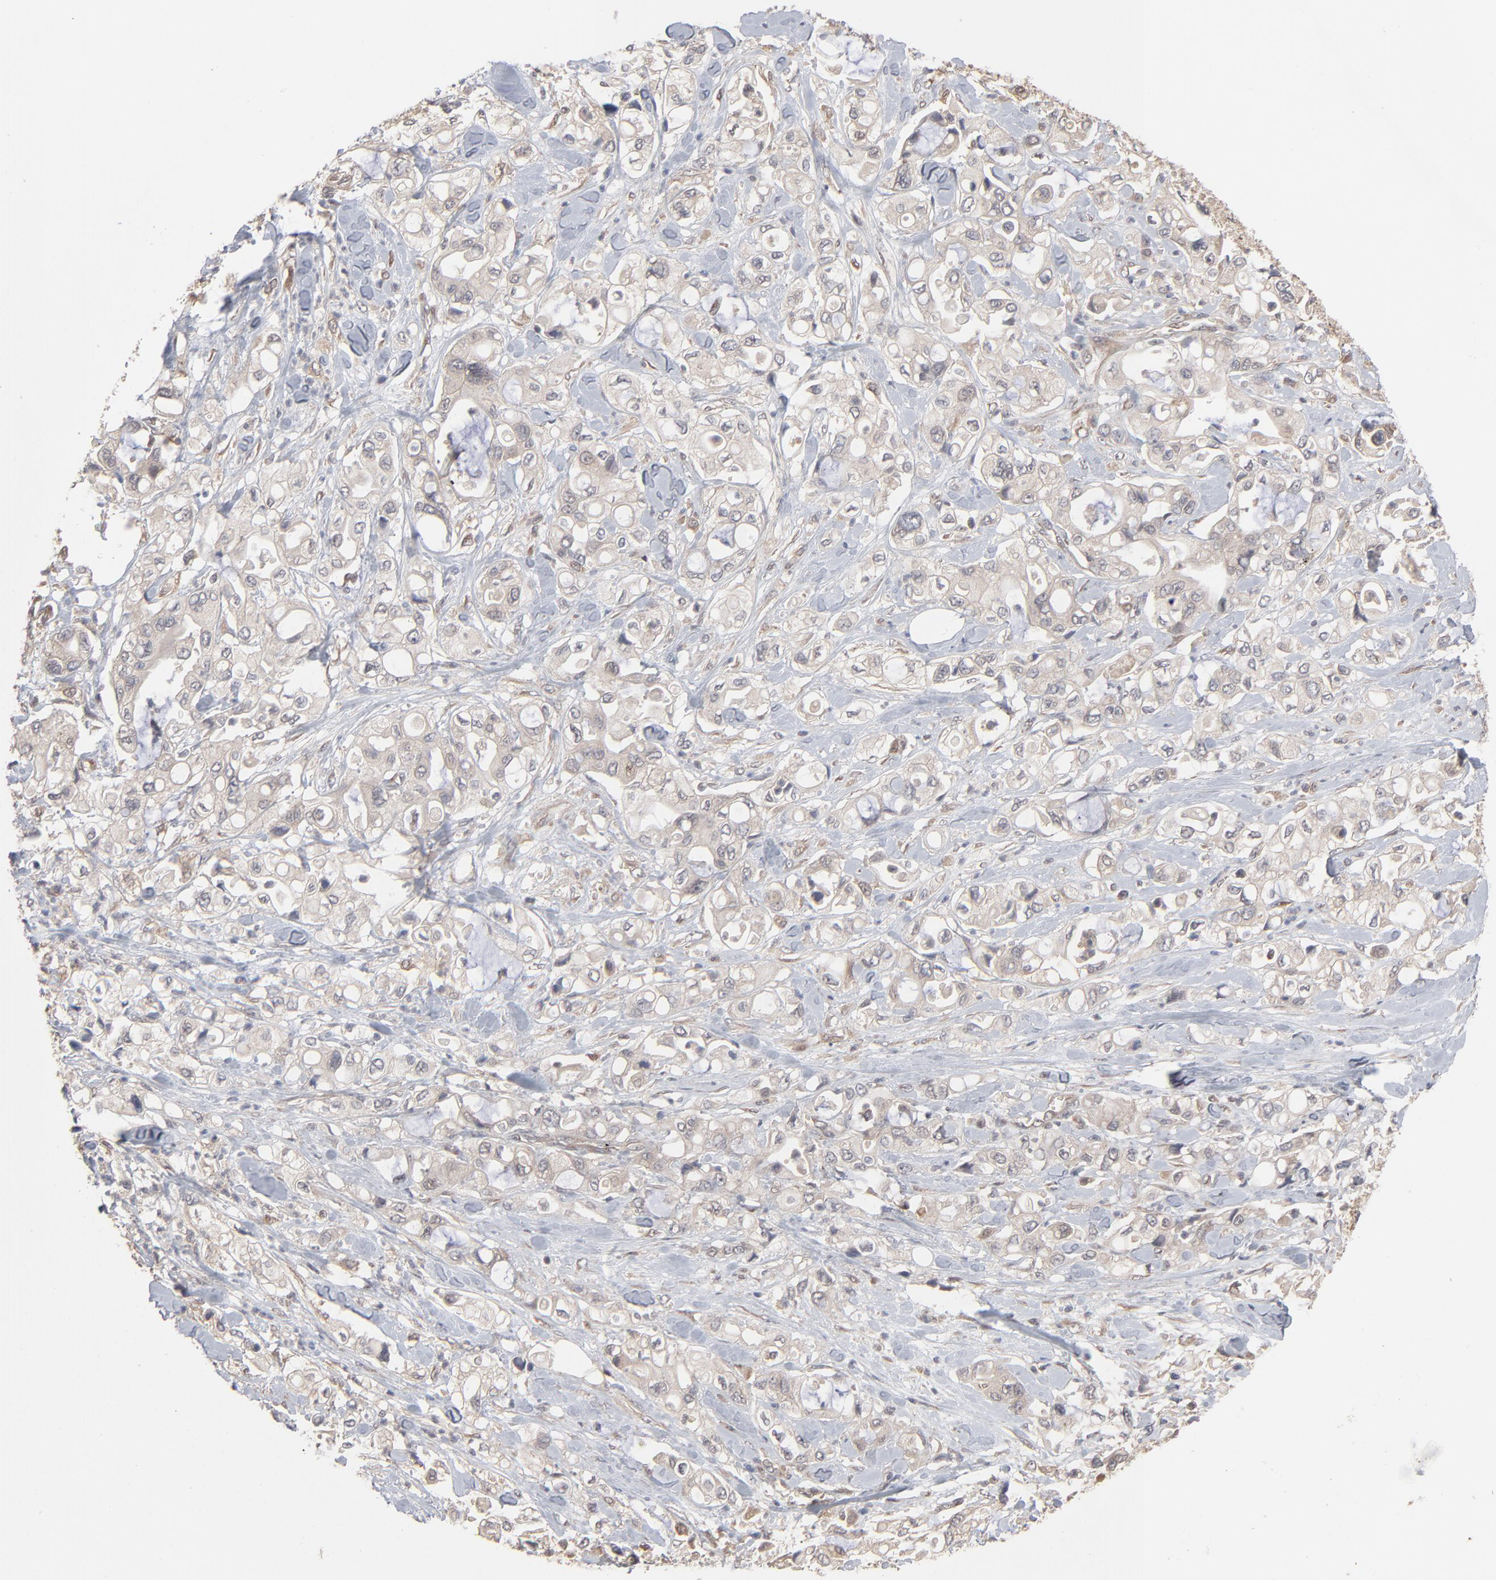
{"staining": {"intensity": "weak", "quantity": ">75%", "location": "cytoplasmic/membranous"}, "tissue": "pancreatic cancer", "cell_type": "Tumor cells", "image_type": "cancer", "snomed": [{"axis": "morphology", "description": "Adenocarcinoma, NOS"}, {"axis": "topography", "description": "Pancreas"}], "caption": "Adenocarcinoma (pancreatic) was stained to show a protein in brown. There is low levels of weak cytoplasmic/membranous positivity in approximately >75% of tumor cells. Using DAB (3,3'-diaminobenzidine) (brown) and hematoxylin (blue) stains, captured at high magnification using brightfield microscopy.", "gene": "SCFD1", "patient": {"sex": "male", "age": 70}}